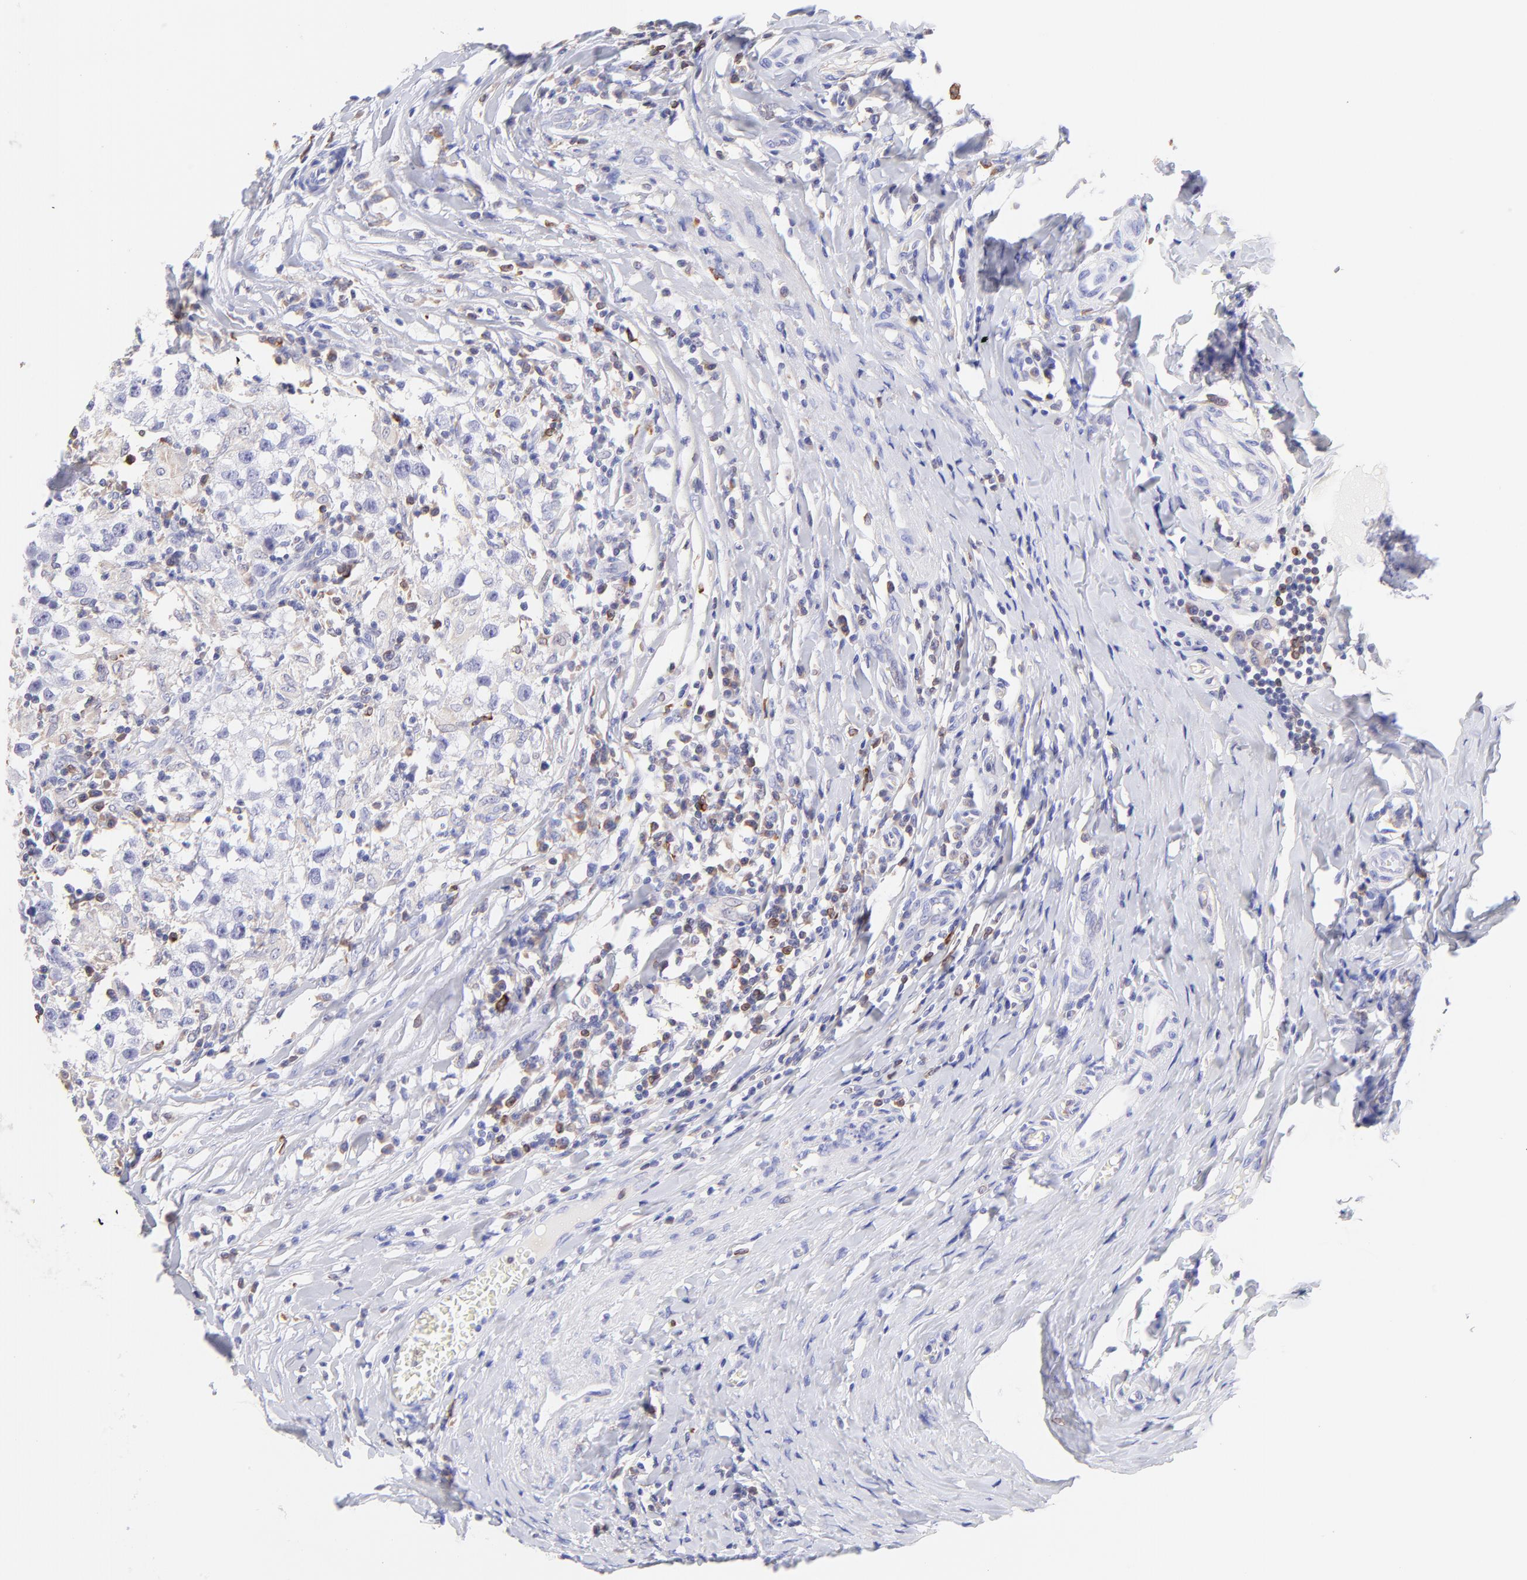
{"staining": {"intensity": "negative", "quantity": "none", "location": "none"}, "tissue": "testis cancer", "cell_type": "Tumor cells", "image_type": "cancer", "snomed": [{"axis": "morphology", "description": "Seminoma, NOS"}, {"axis": "morphology", "description": "Carcinoma, Embryonal, NOS"}, {"axis": "topography", "description": "Testis"}], "caption": "DAB immunohistochemical staining of human embryonal carcinoma (testis) shows no significant staining in tumor cells.", "gene": "IRAG2", "patient": {"sex": "male", "age": 30}}